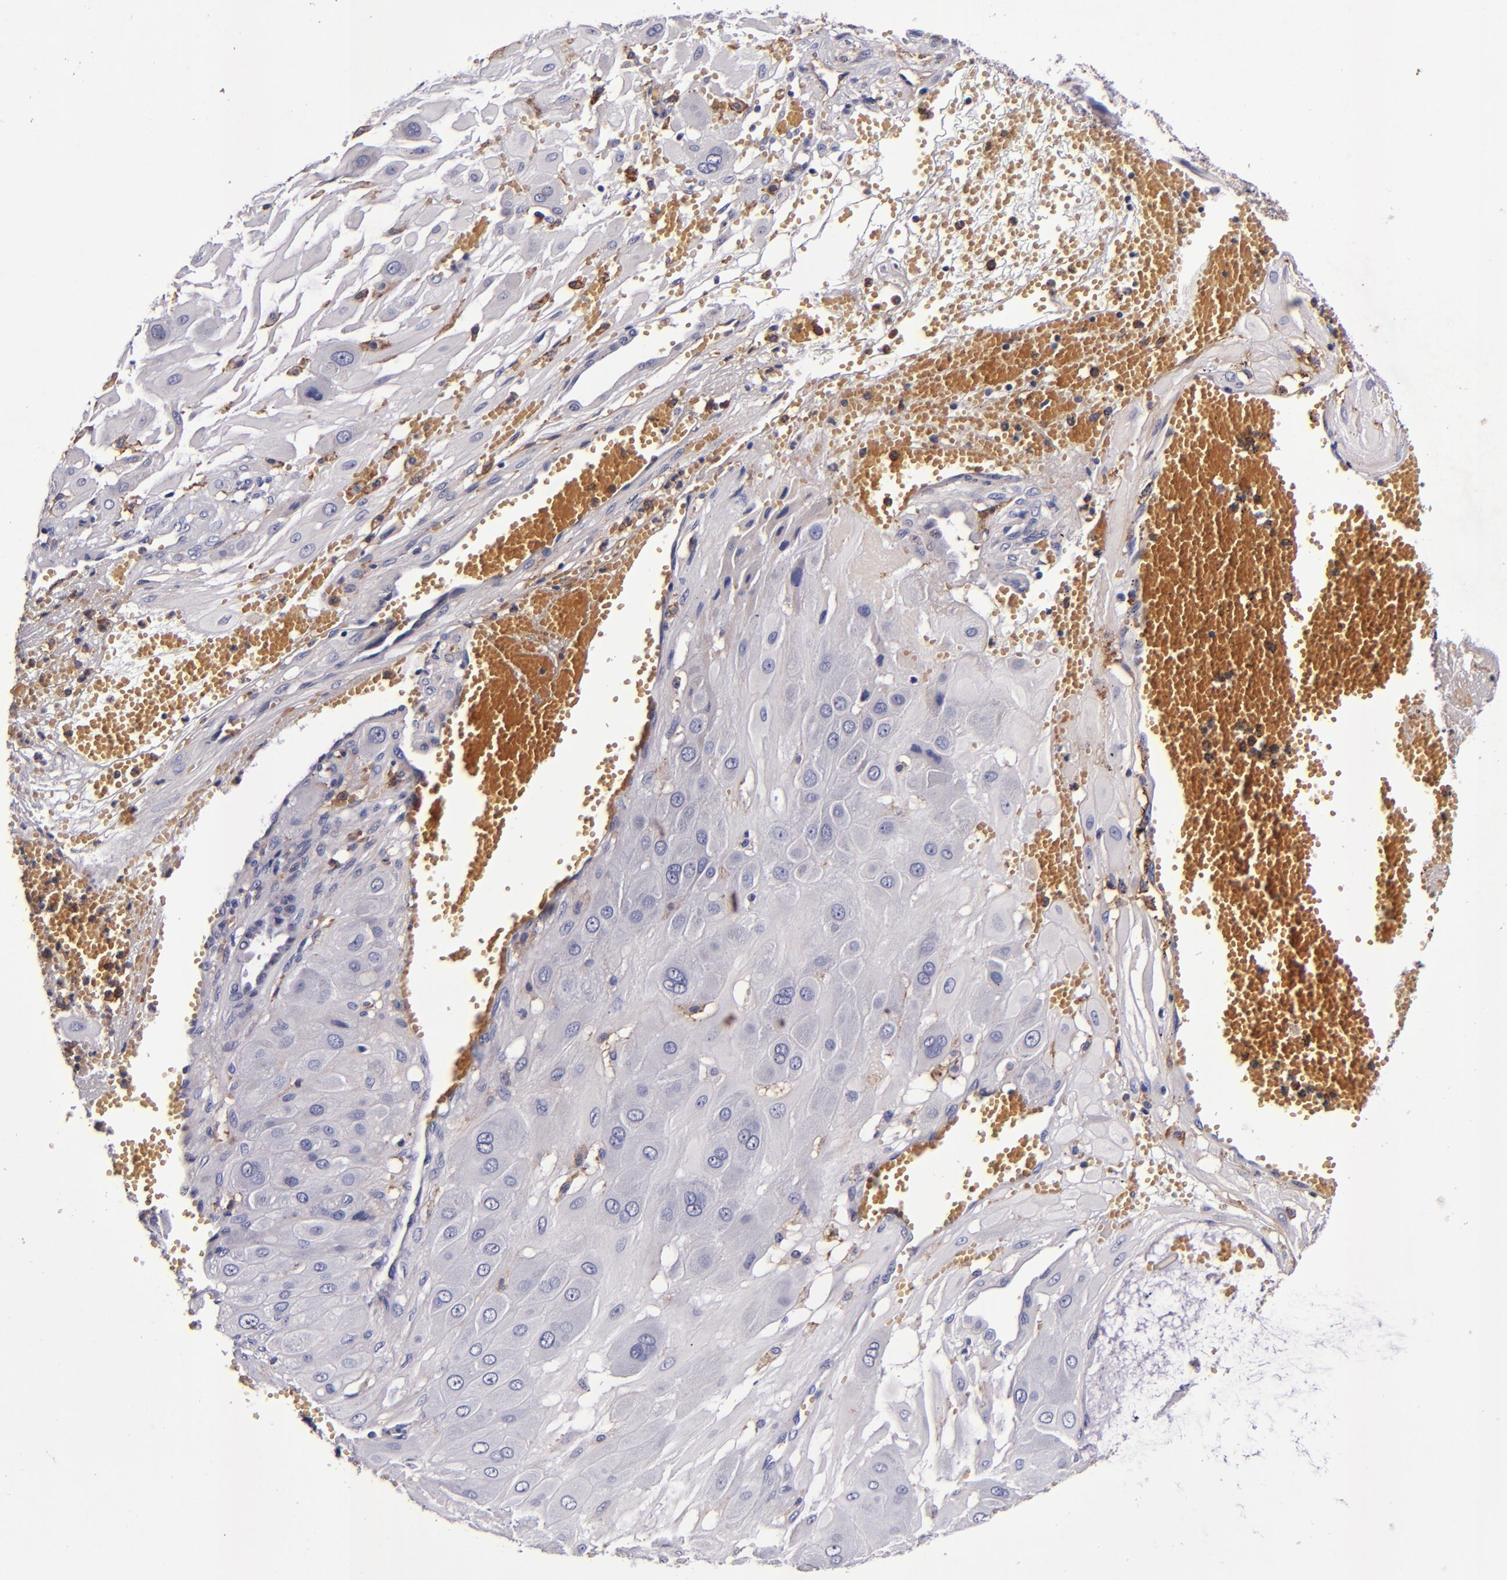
{"staining": {"intensity": "negative", "quantity": "none", "location": "none"}, "tissue": "cervical cancer", "cell_type": "Tumor cells", "image_type": "cancer", "snomed": [{"axis": "morphology", "description": "Squamous cell carcinoma, NOS"}, {"axis": "topography", "description": "Cervix"}], "caption": "A high-resolution histopathology image shows IHC staining of squamous cell carcinoma (cervical), which shows no significant positivity in tumor cells.", "gene": "SIRPA", "patient": {"sex": "female", "age": 34}}